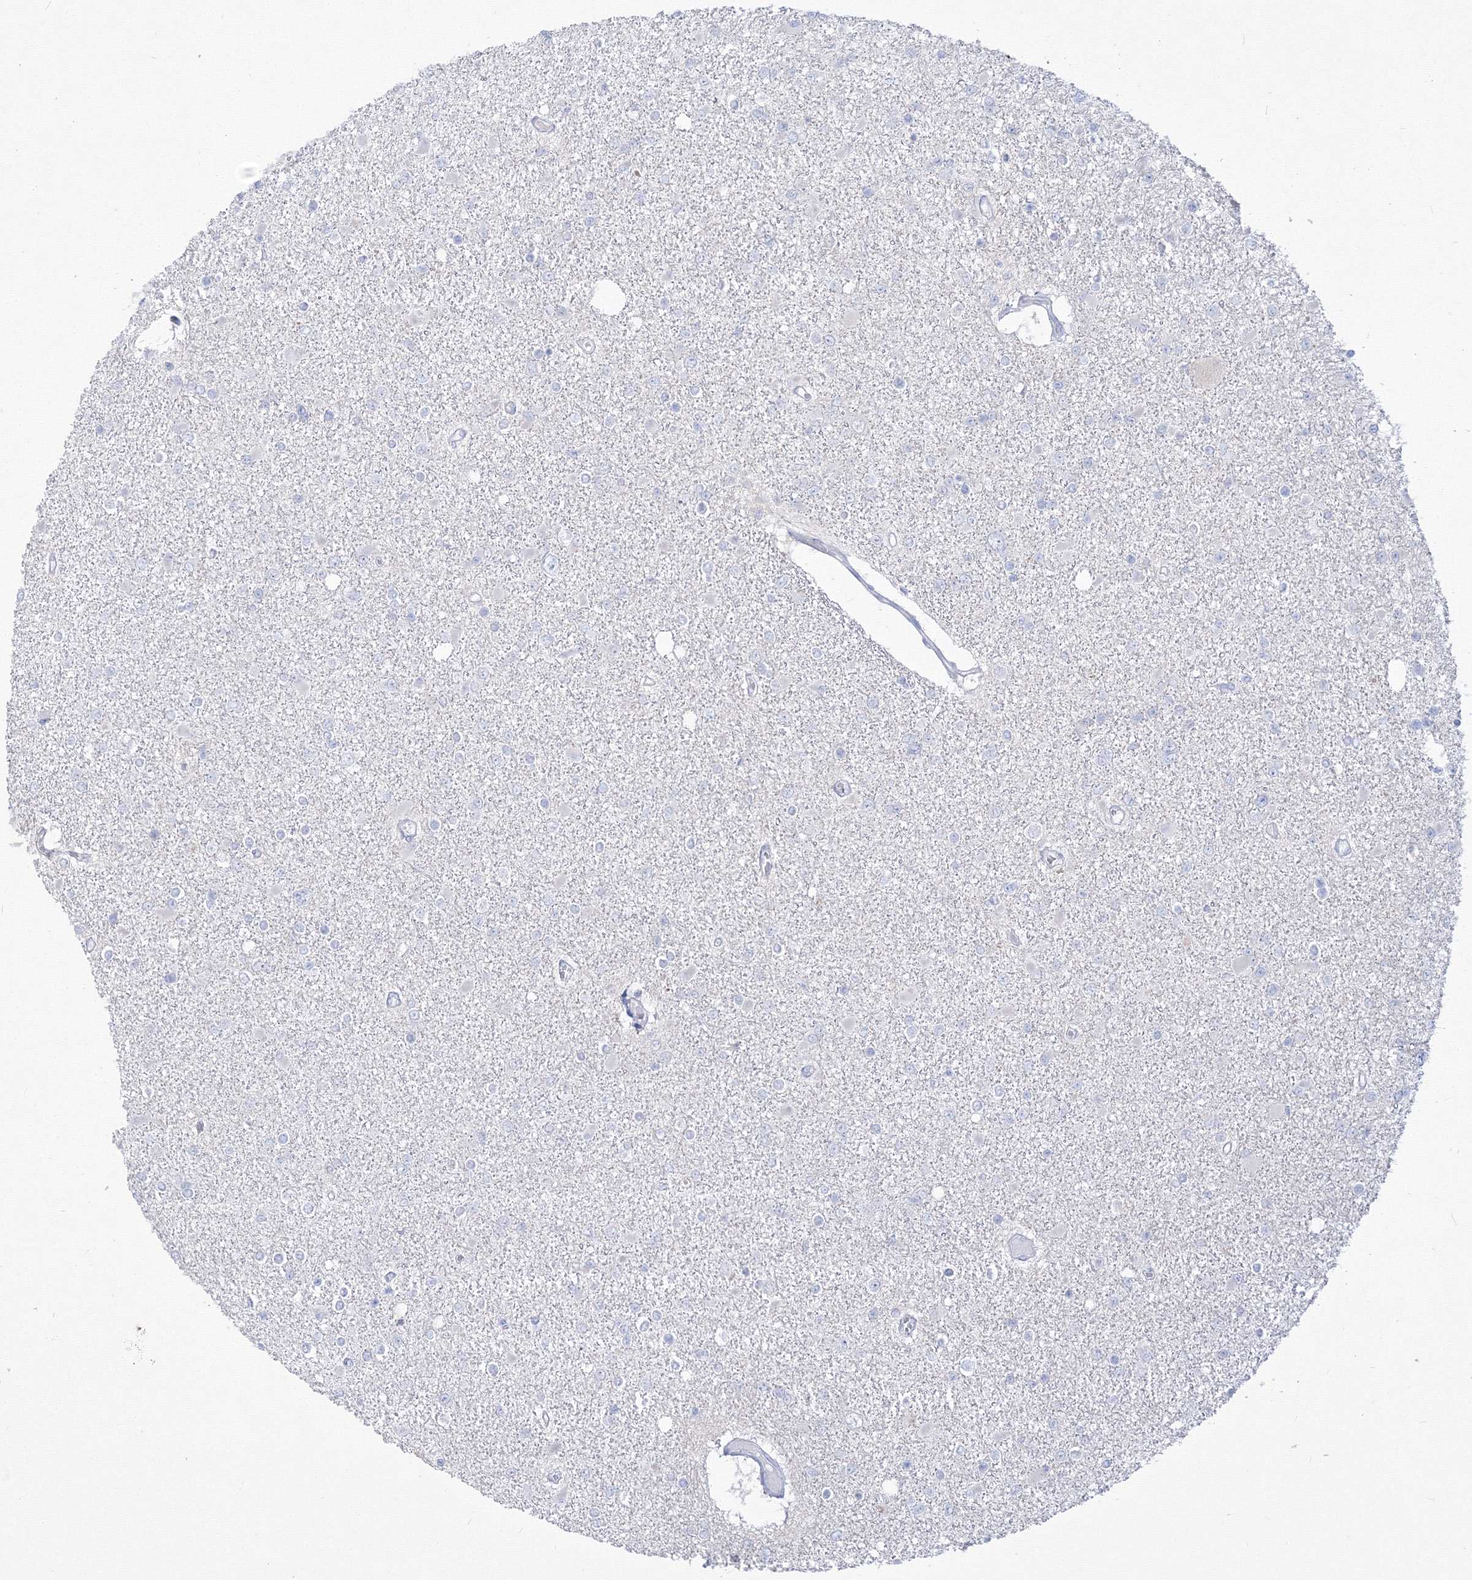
{"staining": {"intensity": "negative", "quantity": "none", "location": "none"}, "tissue": "glioma", "cell_type": "Tumor cells", "image_type": "cancer", "snomed": [{"axis": "morphology", "description": "Glioma, malignant, Low grade"}, {"axis": "topography", "description": "Brain"}], "caption": "The image displays no significant positivity in tumor cells of malignant glioma (low-grade). (DAB immunohistochemistry visualized using brightfield microscopy, high magnification).", "gene": "FBXL8", "patient": {"sex": "female", "age": 22}}